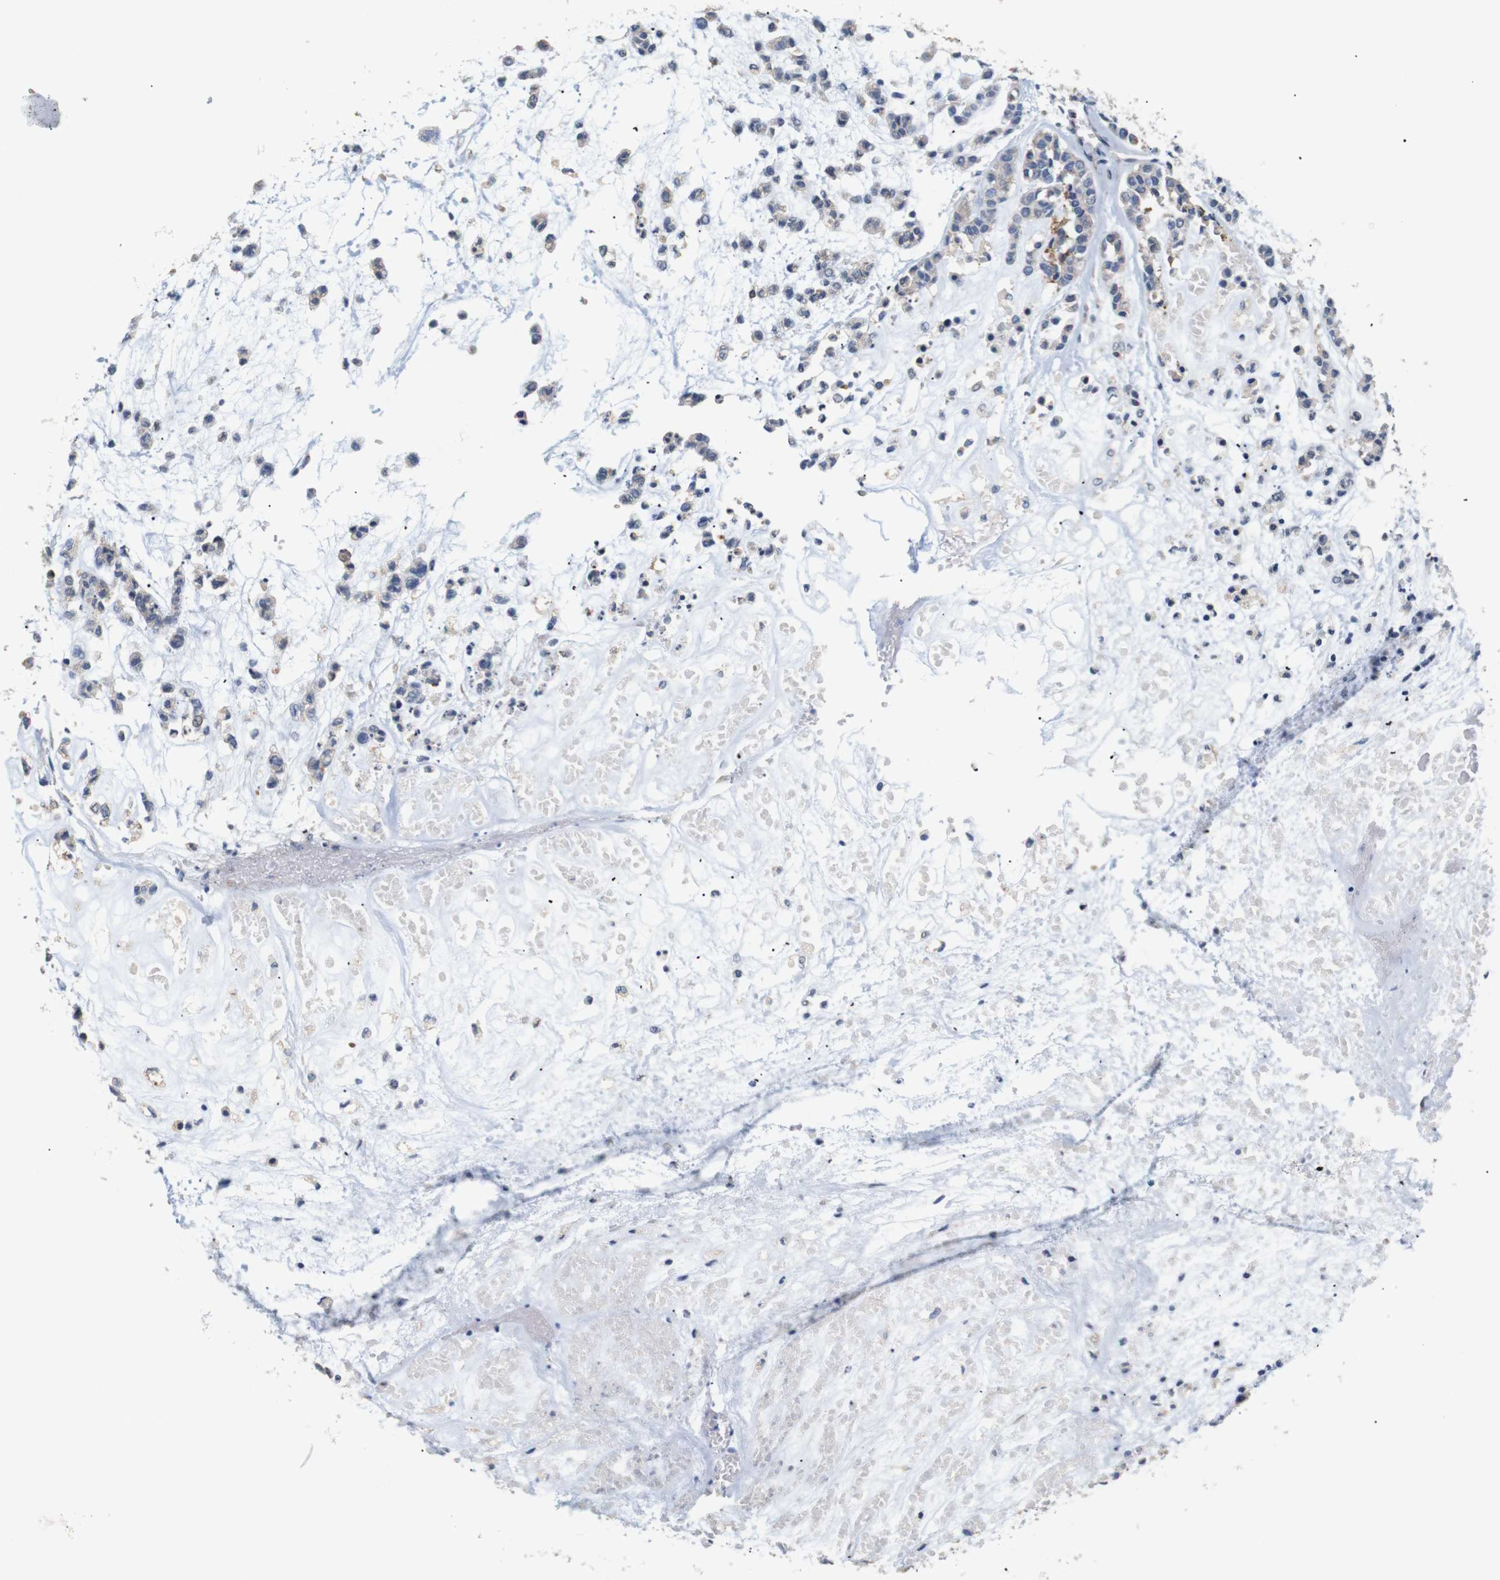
{"staining": {"intensity": "weak", "quantity": ">75%", "location": "cytoplasmic/membranous"}, "tissue": "head and neck cancer", "cell_type": "Tumor cells", "image_type": "cancer", "snomed": [{"axis": "morphology", "description": "Adenocarcinoma, NOS"}, {"axis": "morphology", "description": "Adenoma, NOS"}, {"axis": "topography", "description": "Head-Neck"}], "caption": "Tumor cells demonstrate low levels of weak cytoplasmic/membranous expression in approximately >75% of cells in head and neck cancer (adenocarcinoma).", "gene": "TRIM5", "patient": {"sex": "female", "age": 55}}